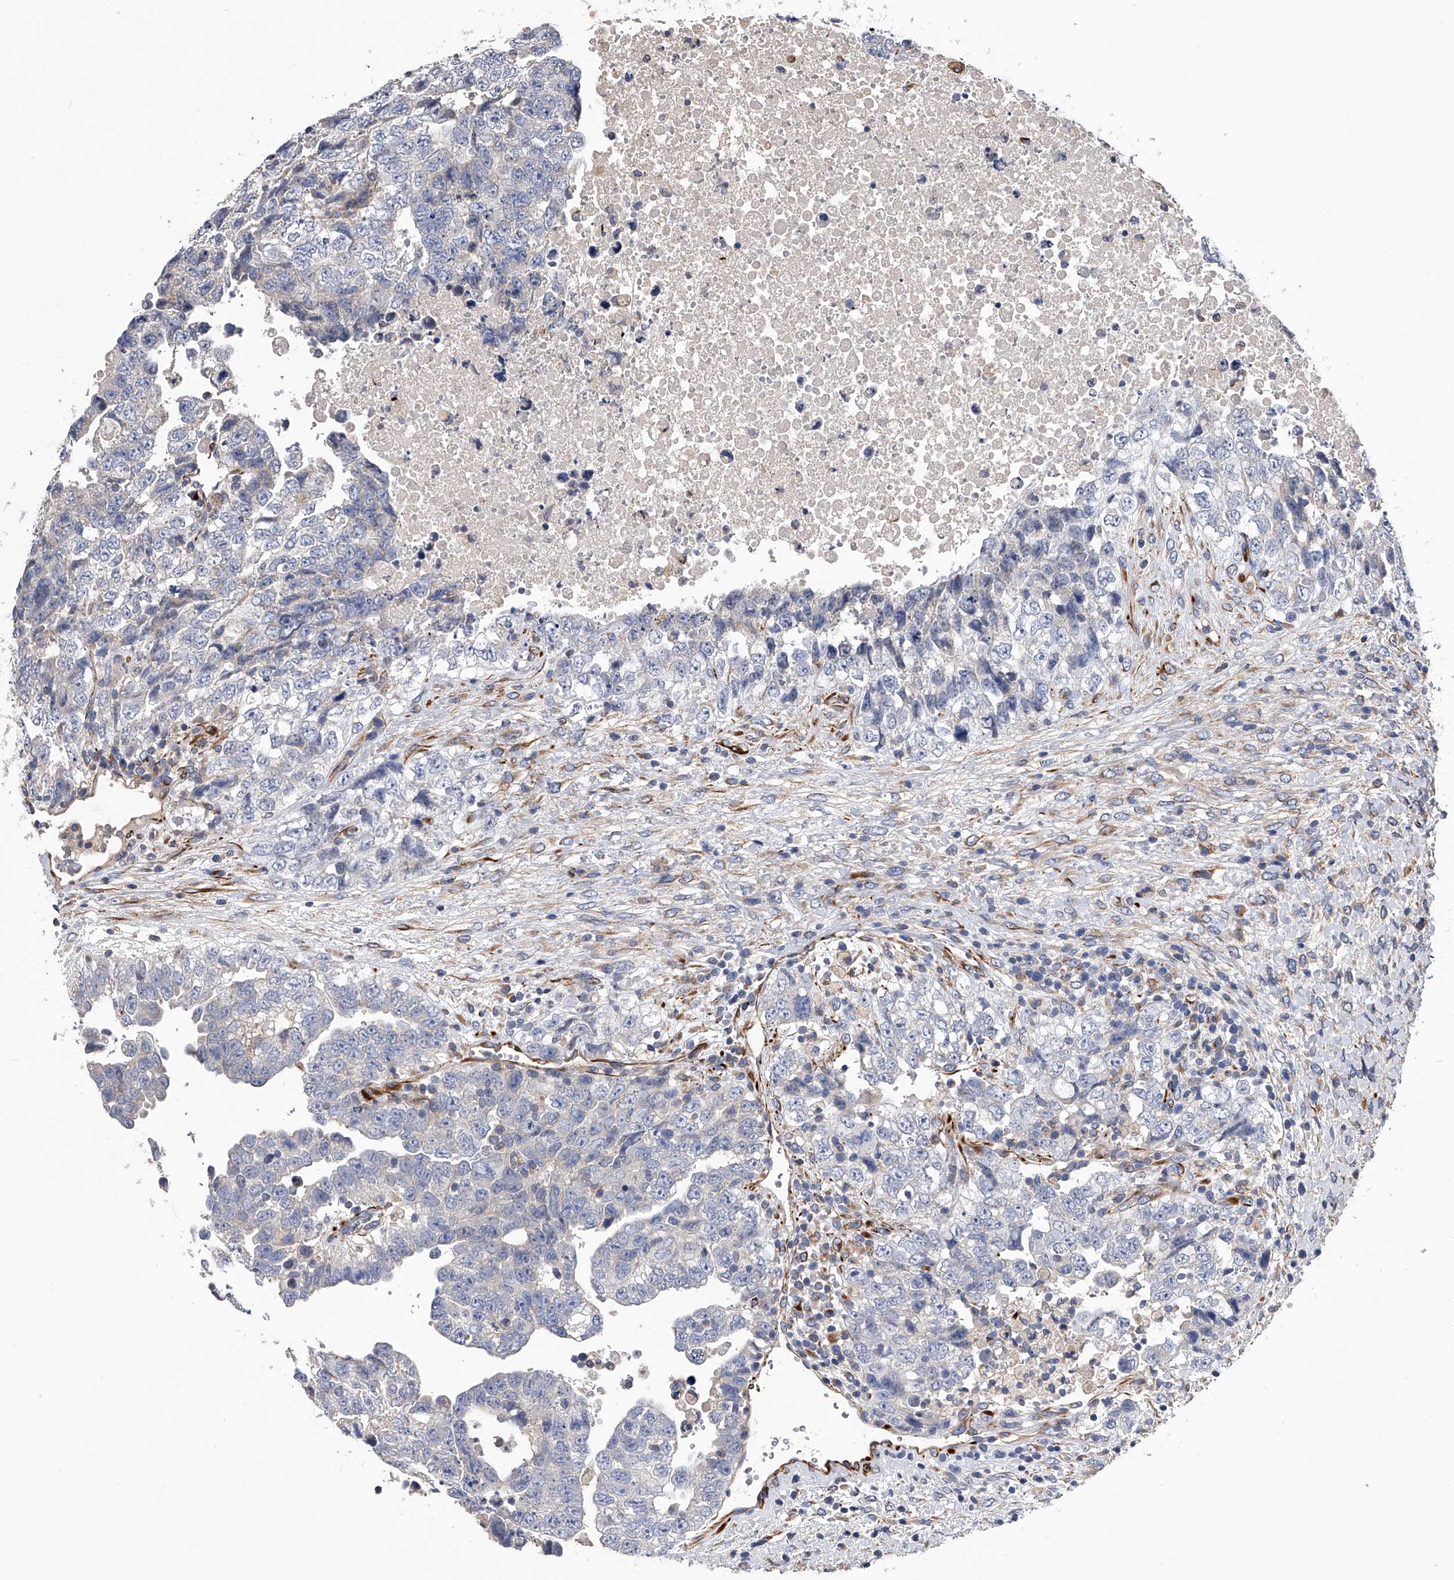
{"staining": {"intensity": "negative", "quantity": "none", "location": "none"}, "tissue": "testis cancer", "cell_type": "Tumor cells", "image_type": "cancer", "snomed": [{"axis": "morphology", "description": "Carcinoma, Embryonal, NOS"}, {"axis": "topography", "description": "Testis"}], "caption": "Tumor cells show no significant protein positivity in testis cancer (embryonal carcinoma).", "gene": "EFCAB7", "patient": {"sex": "male", "age": 37}}